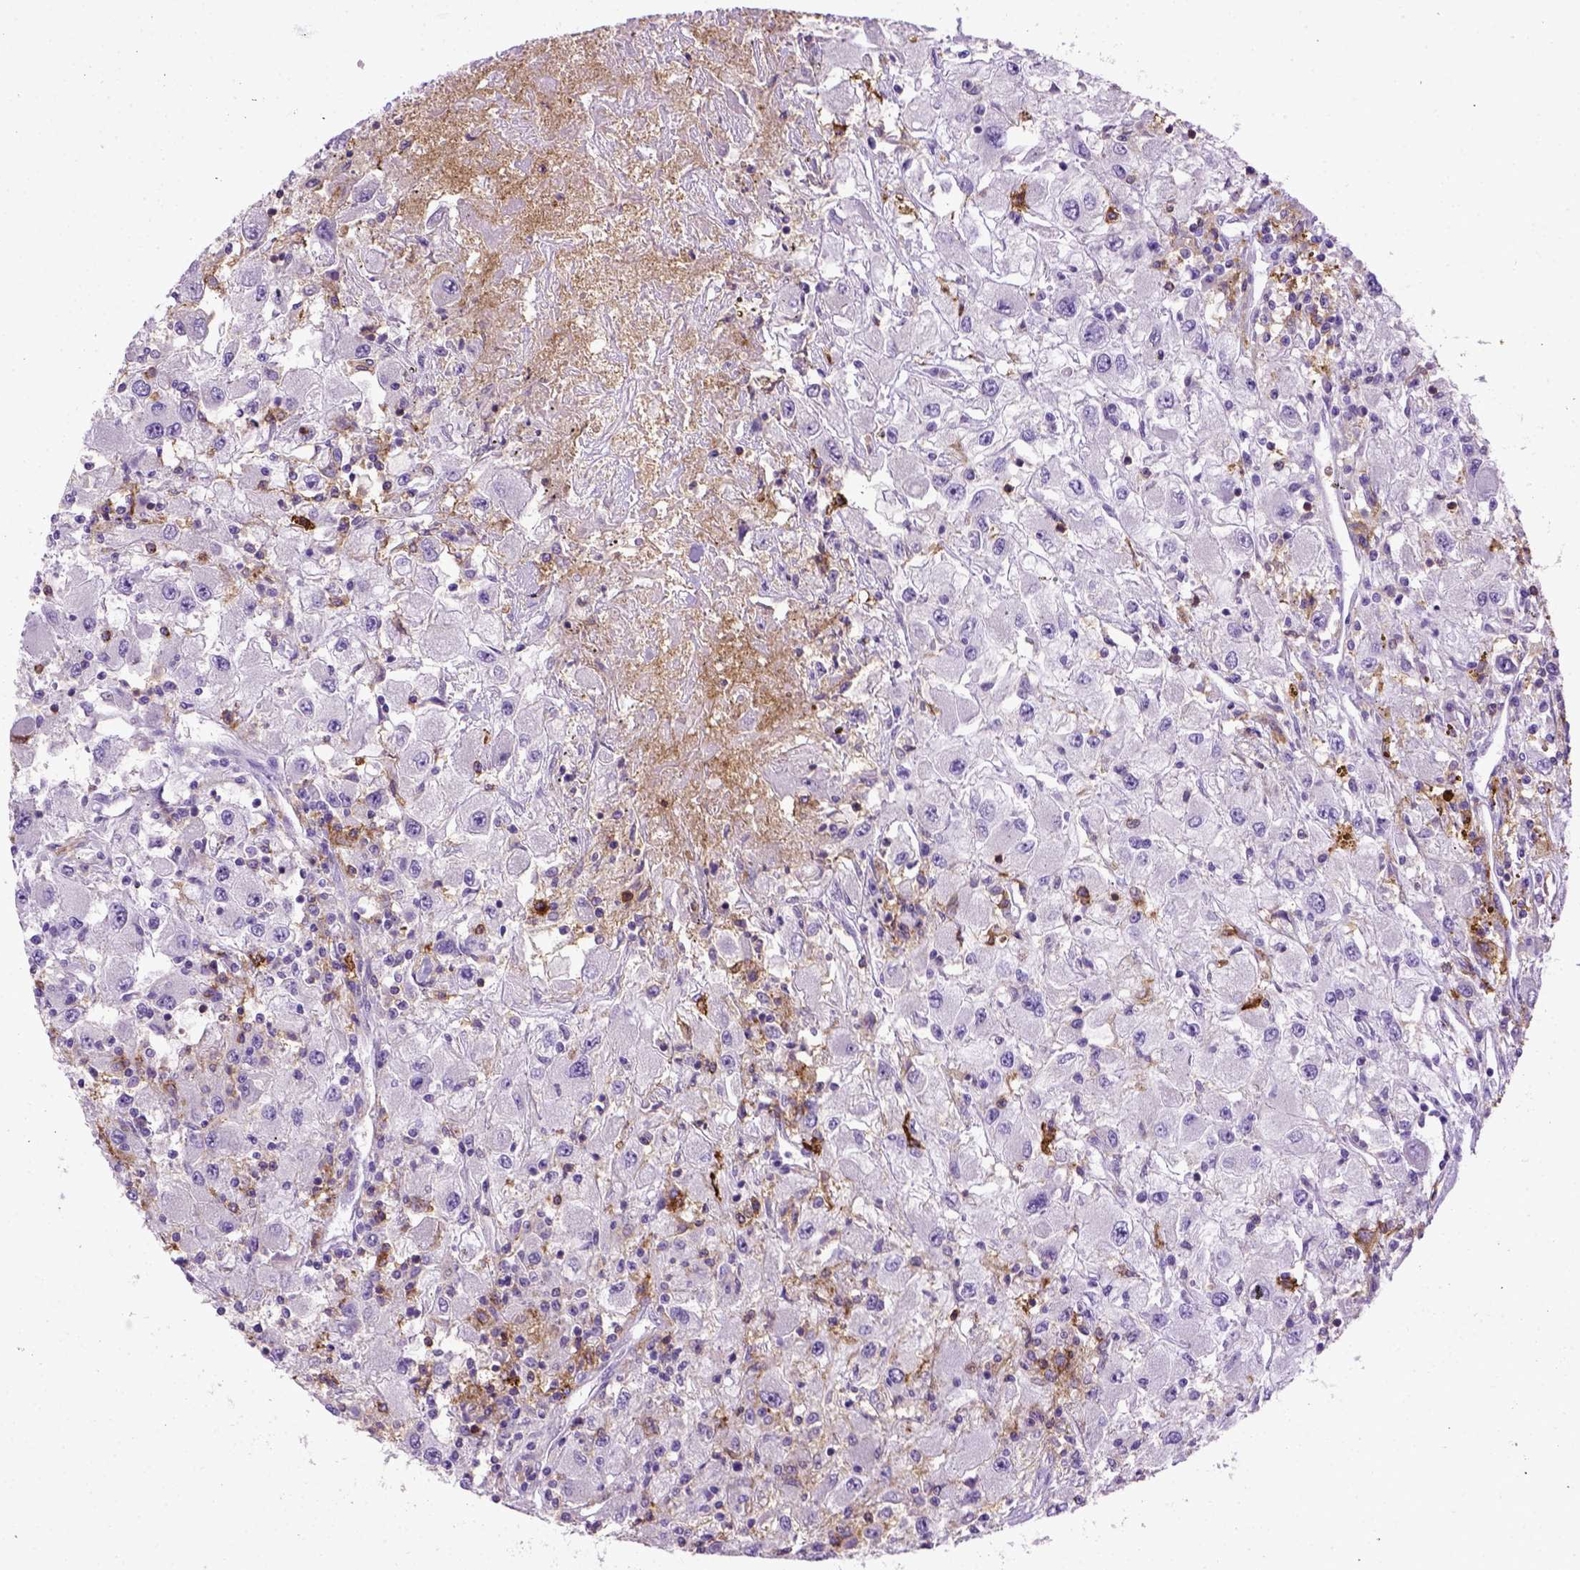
{"staining": {"intensity": "negative", "quantity": "none", "location": "none"}, "tissue": "renal cancer", "cell_type": "Tumor cells", "image_type": "cancer", "snomed": [{"axis": "morphology", "description": "Adenocarcinoma, NOS"}, {"axis": "topography", "description": "Kidney"}], "caption": "A high-resolution micrograph shows immunohistochemistry (IHC) staining of adenocarcinoma (renal), which shows no significant positivity in tumor cells.", "gene": "ITGAX", "patient": {"sex": "female", "age": 67}}